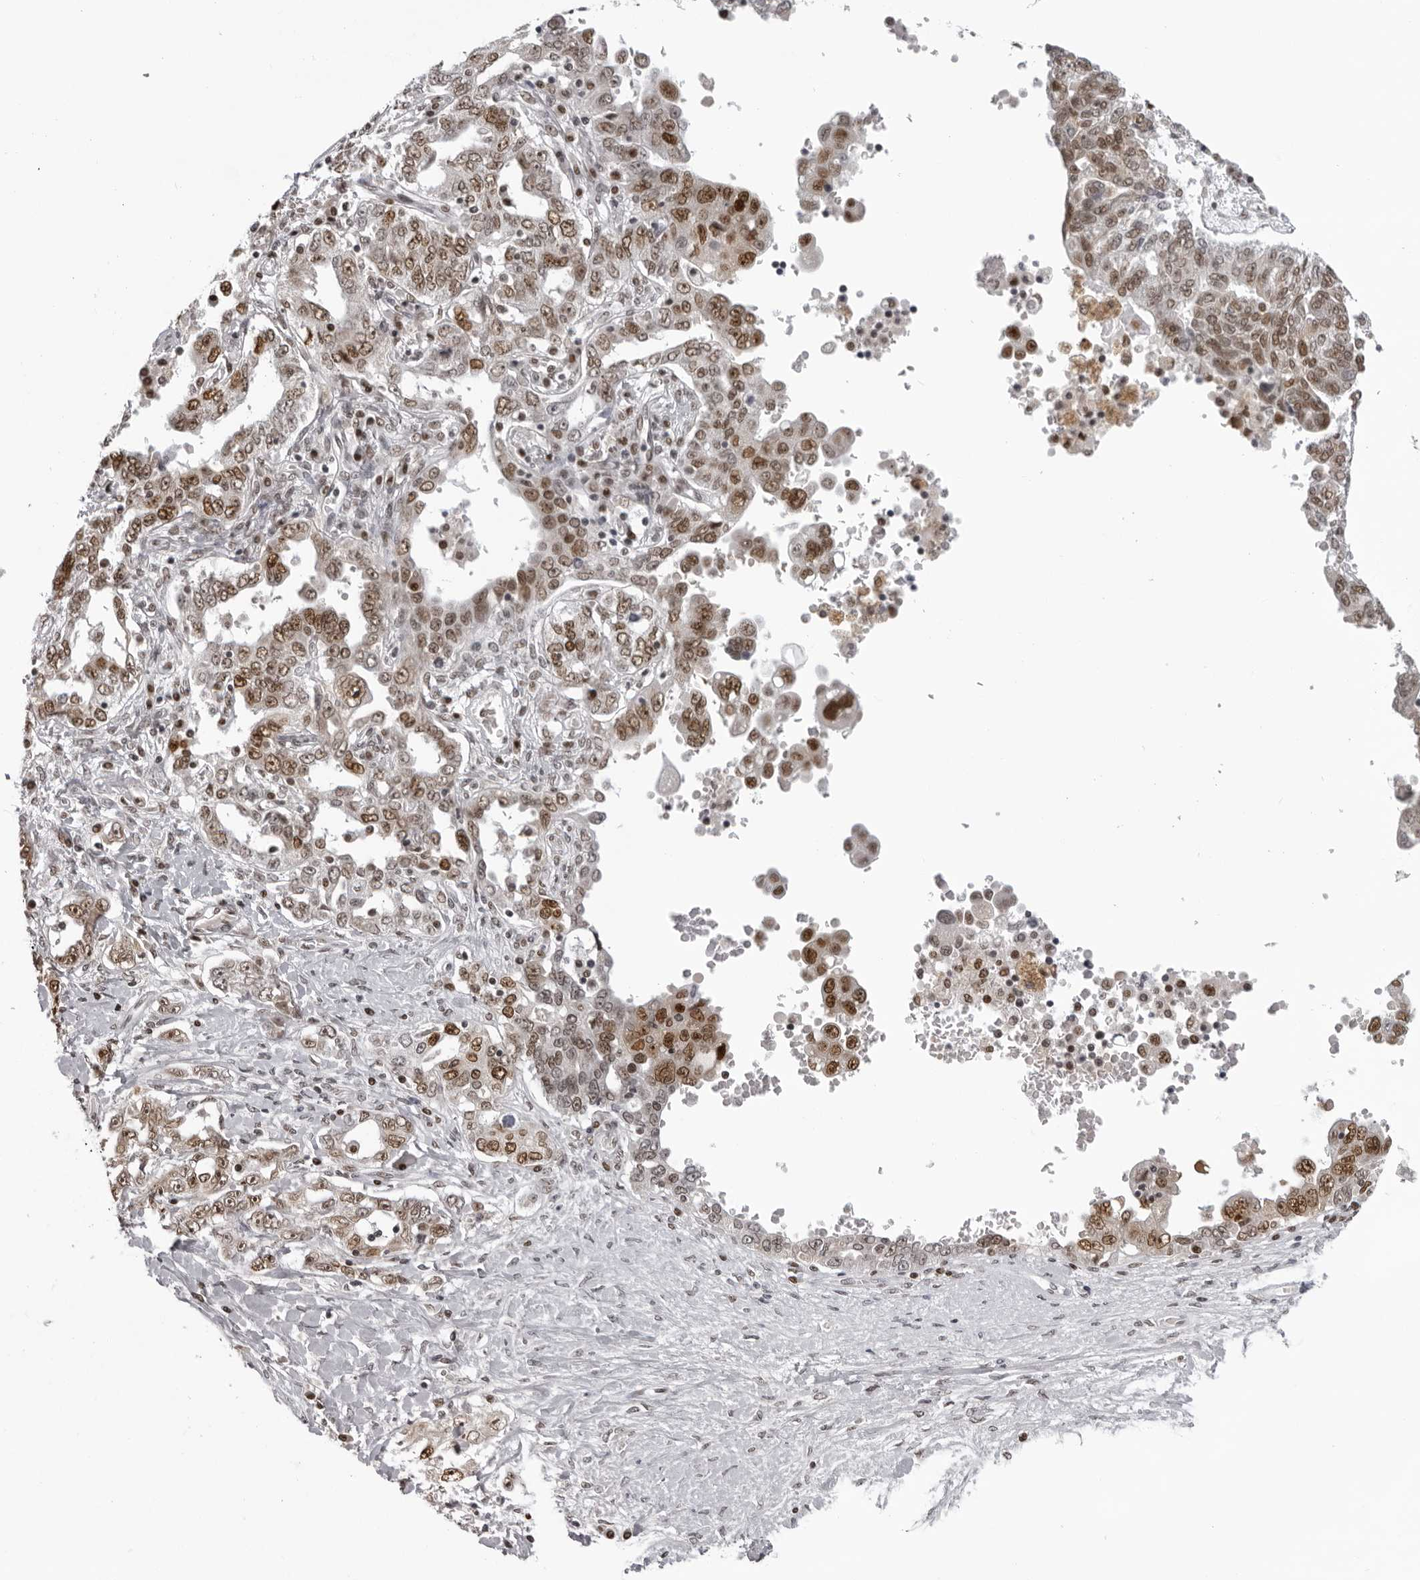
{"staining": {"intensity": "moderate", "quantity": ">75%", "location": "nuclear"}, "tissue": "ovarian cancer", "cell_type": "Tumor cells", "image_type": "cancer", "snomed": [{"axis": "morphology", "description": "Carcinoma, endometroid"}, {"axis": "topography", "description": "Ovary"}], "caption": "A high-resolution image shows immunohistochemistry (IHC) staining of ovarian cancer (endometroid carcinoma), which reveals moderate nuclear staining in about >75% of tumor cells.", "gene": "HEXIM2", "patient": {"sex": "female", "age": 62}}